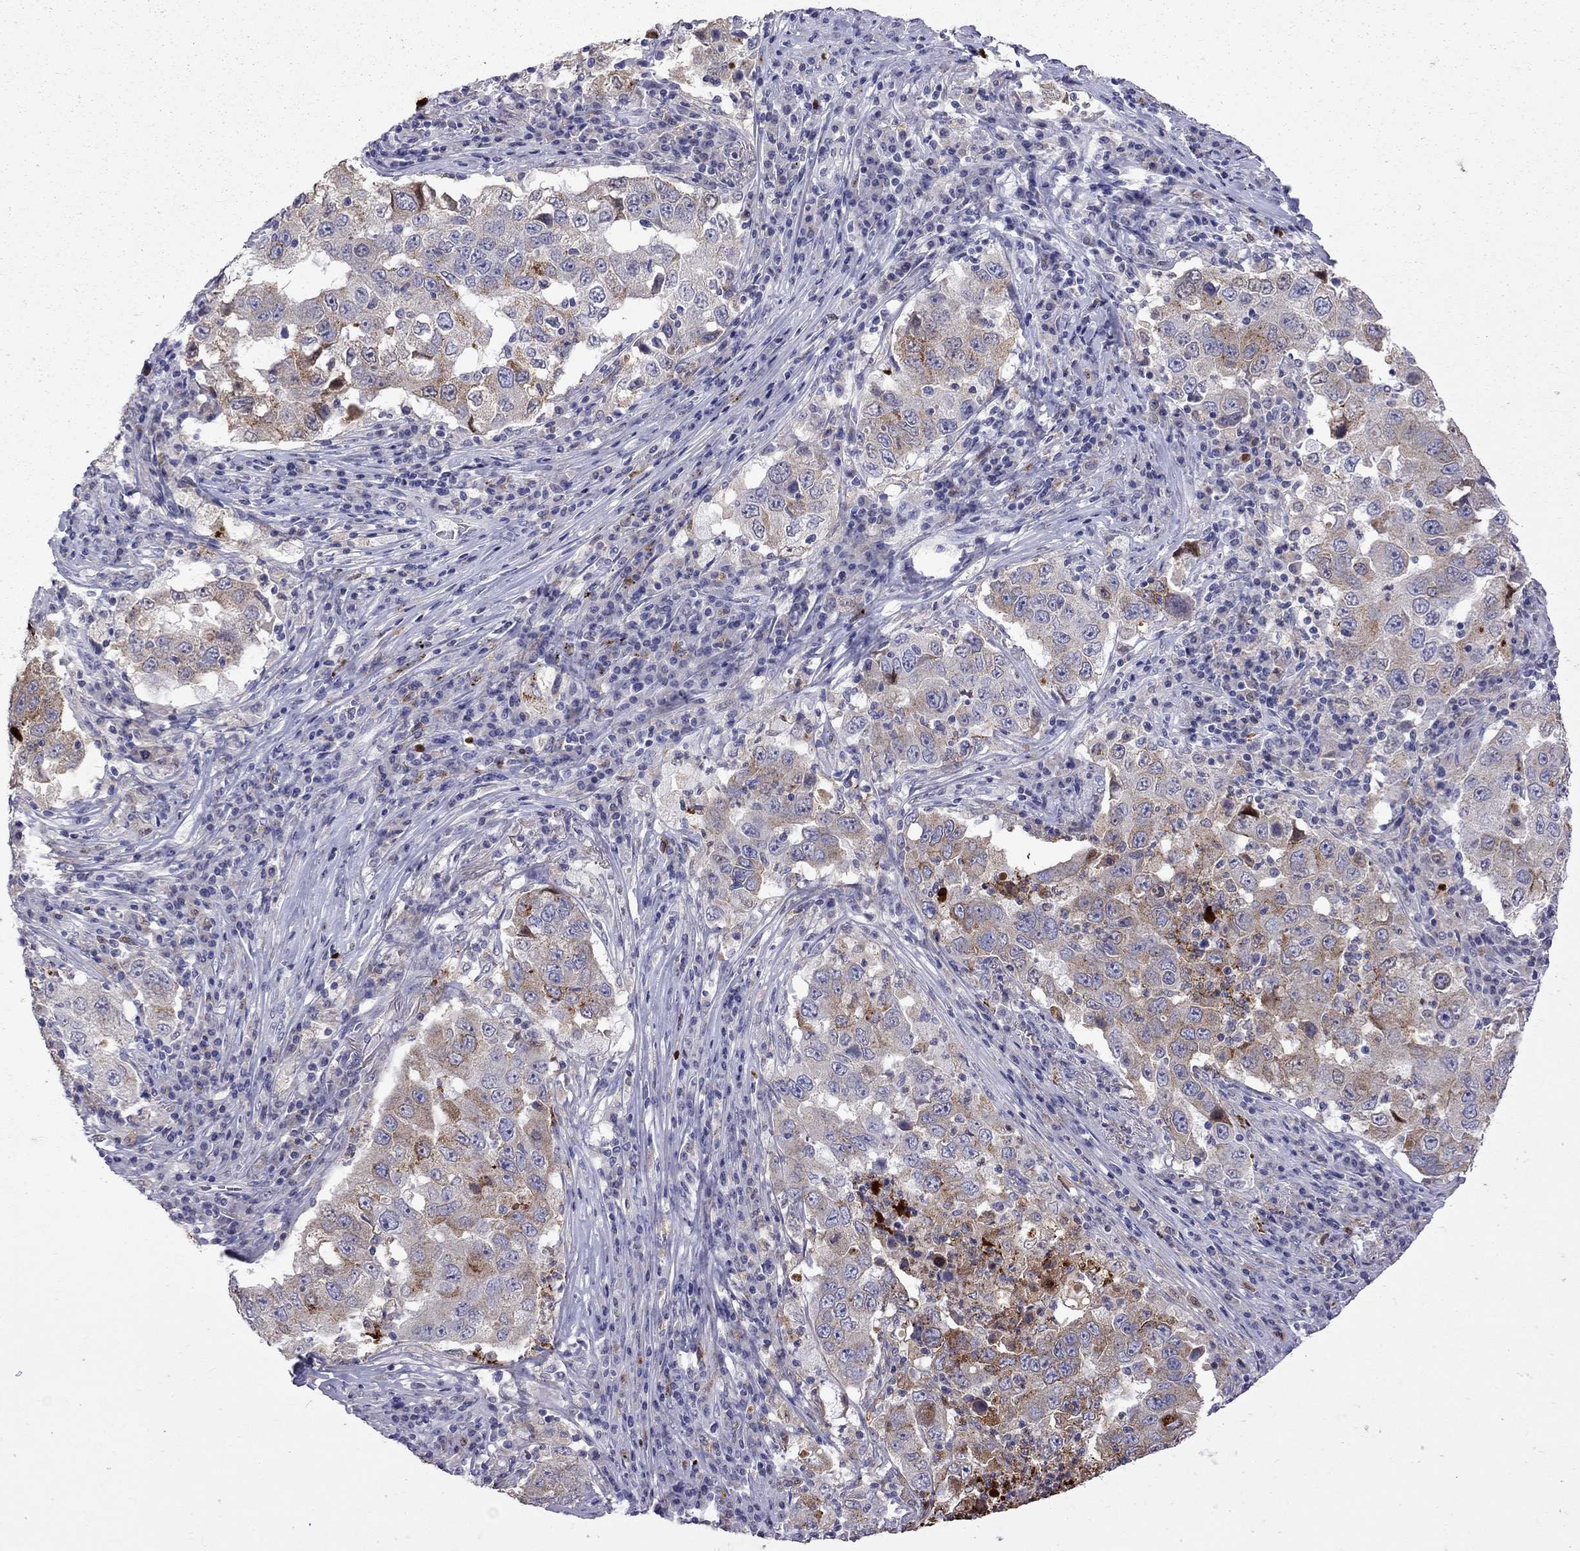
{"staining": {"intensity": "weak", "quantity": "25%-75%", "location": "cytoplasmic/membranous"}, "tissue": "lung cancer", "cell_type": "Tumor cells", "image_type": "cancer", "snomed": [{"axis": "morphology", "description": "Adenocarcinoma, NOS"}, {"axis": "topography", "description": "Lung"}], "caption": "The photomicrograph exhibits a brown stain indicating the presence of a protein in the cytoplasmic/membranous of tumor cells in lung adenocarcinoma.", "gene": "SERPINA3", "patient": {"sex": "male", "age": 73}}